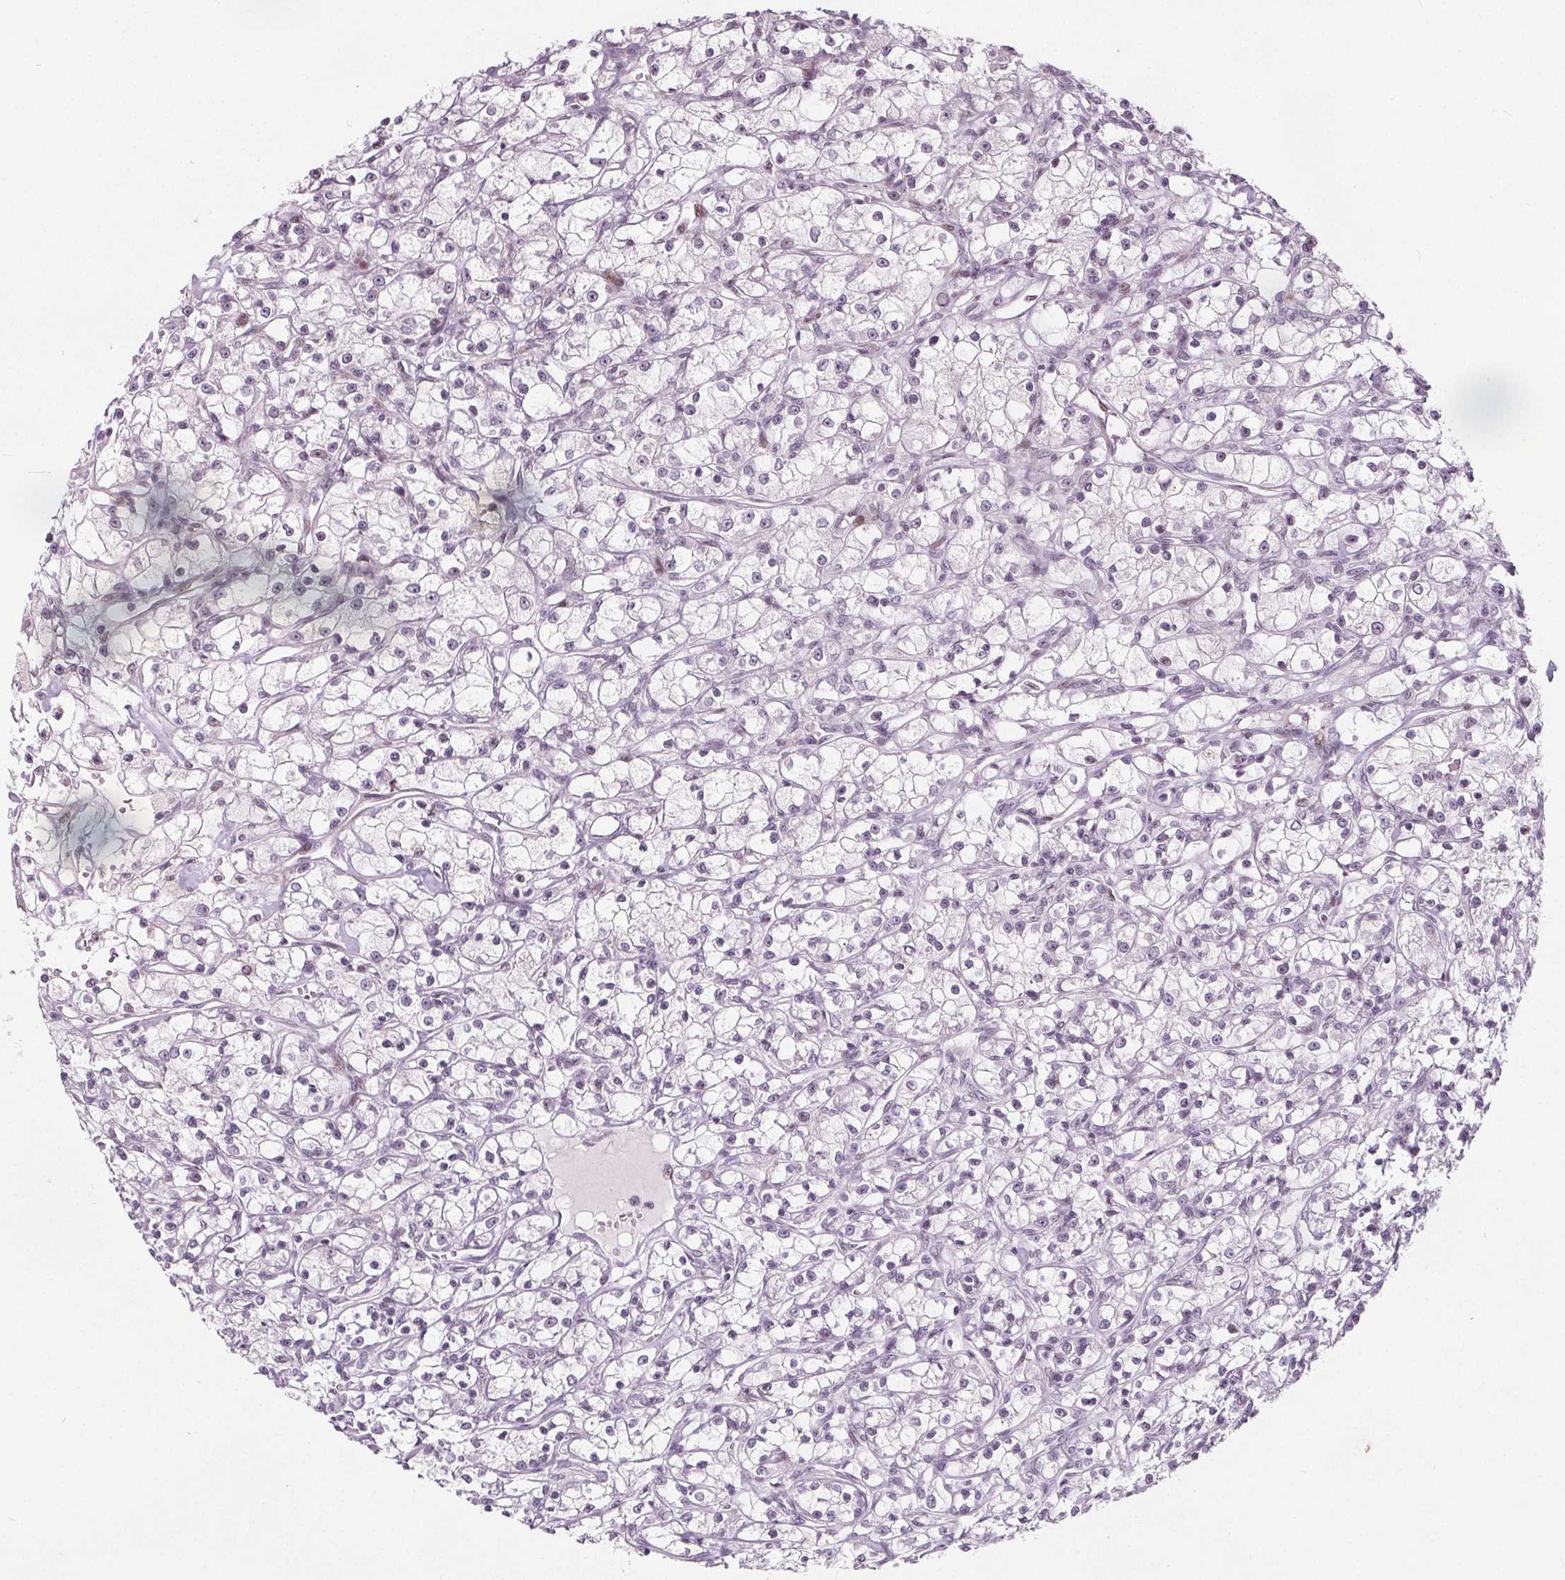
{"staining": {"intensity": "negative", "quantity": "none", "location": "none"}, "tissue": "renal cancer", "cell_type": "Tumor cells", "image_type": "cancer", "snomed": [{"axis": "morphology", "description": "Adenocarcinoma, NOS"}, {"axis": "topography", "description": "Kidney"}], "caption": "Human renal cancer stained for a protein using immunohistochemistry shows no positivity in tumor cells.", "gene": "TAF6L", "patient": {"sex": "female", "age": 59}}